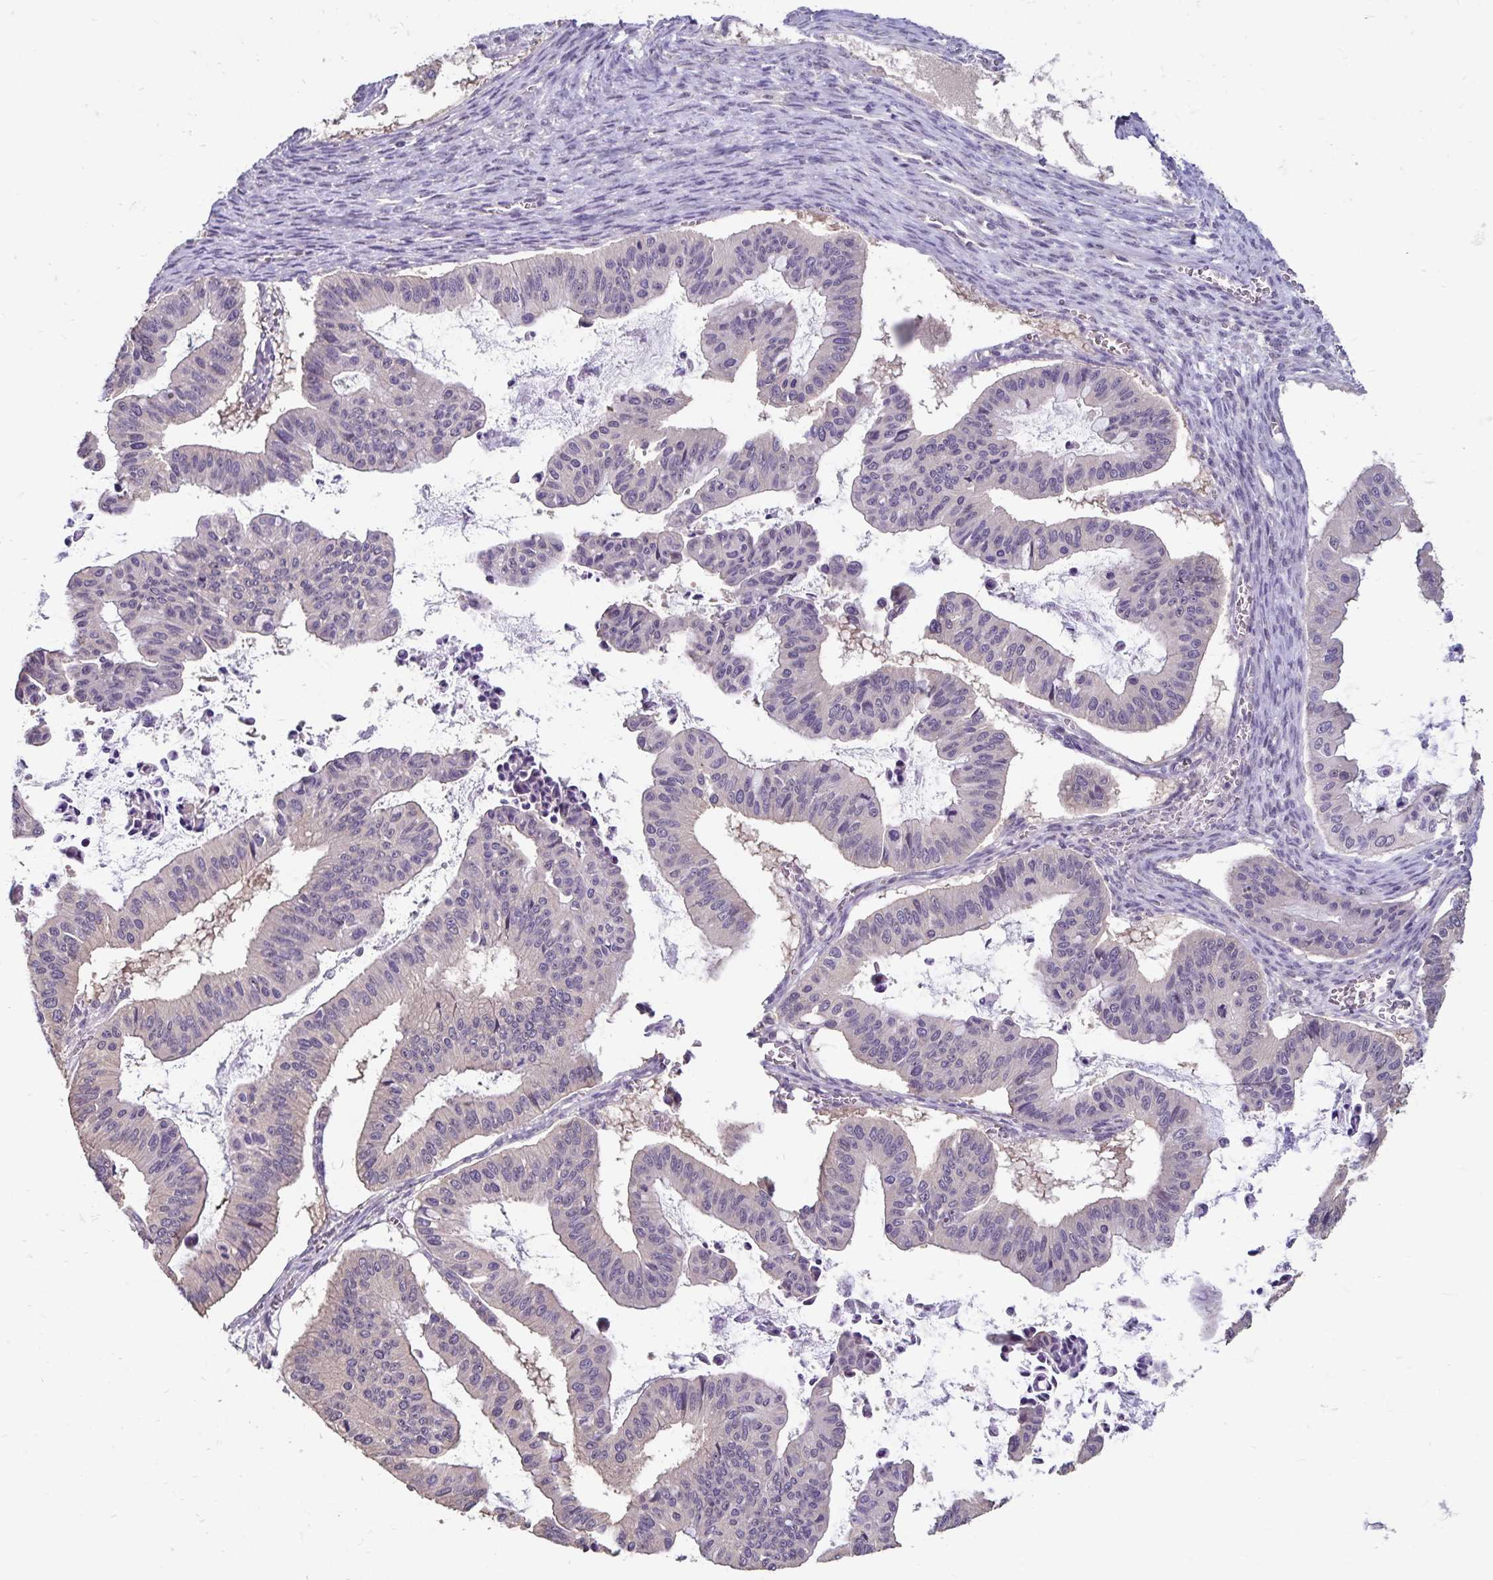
{"staining": {"intensity": "negative", "quantity": "none", "location": "none"}, "tissue": "ovarian cancer", "cell_type": "Tumor cells", "image_type": "cancer", "snomed": [{"axis": "morphology", "description": "Cystadenocarcinoma, mucinous, NOS"}, {"axis": "topography", "description": "Ovary"}], "caption": "Immunohistochemistry micrograph of neoplastic tissue: human ovarian cancer (mucinous cystadenocarcinoma) stained with DAB reveals no significant protein expression in tumor cells.", "gene": "EMC10", "patient": {"sex": "female", "age": 72}}